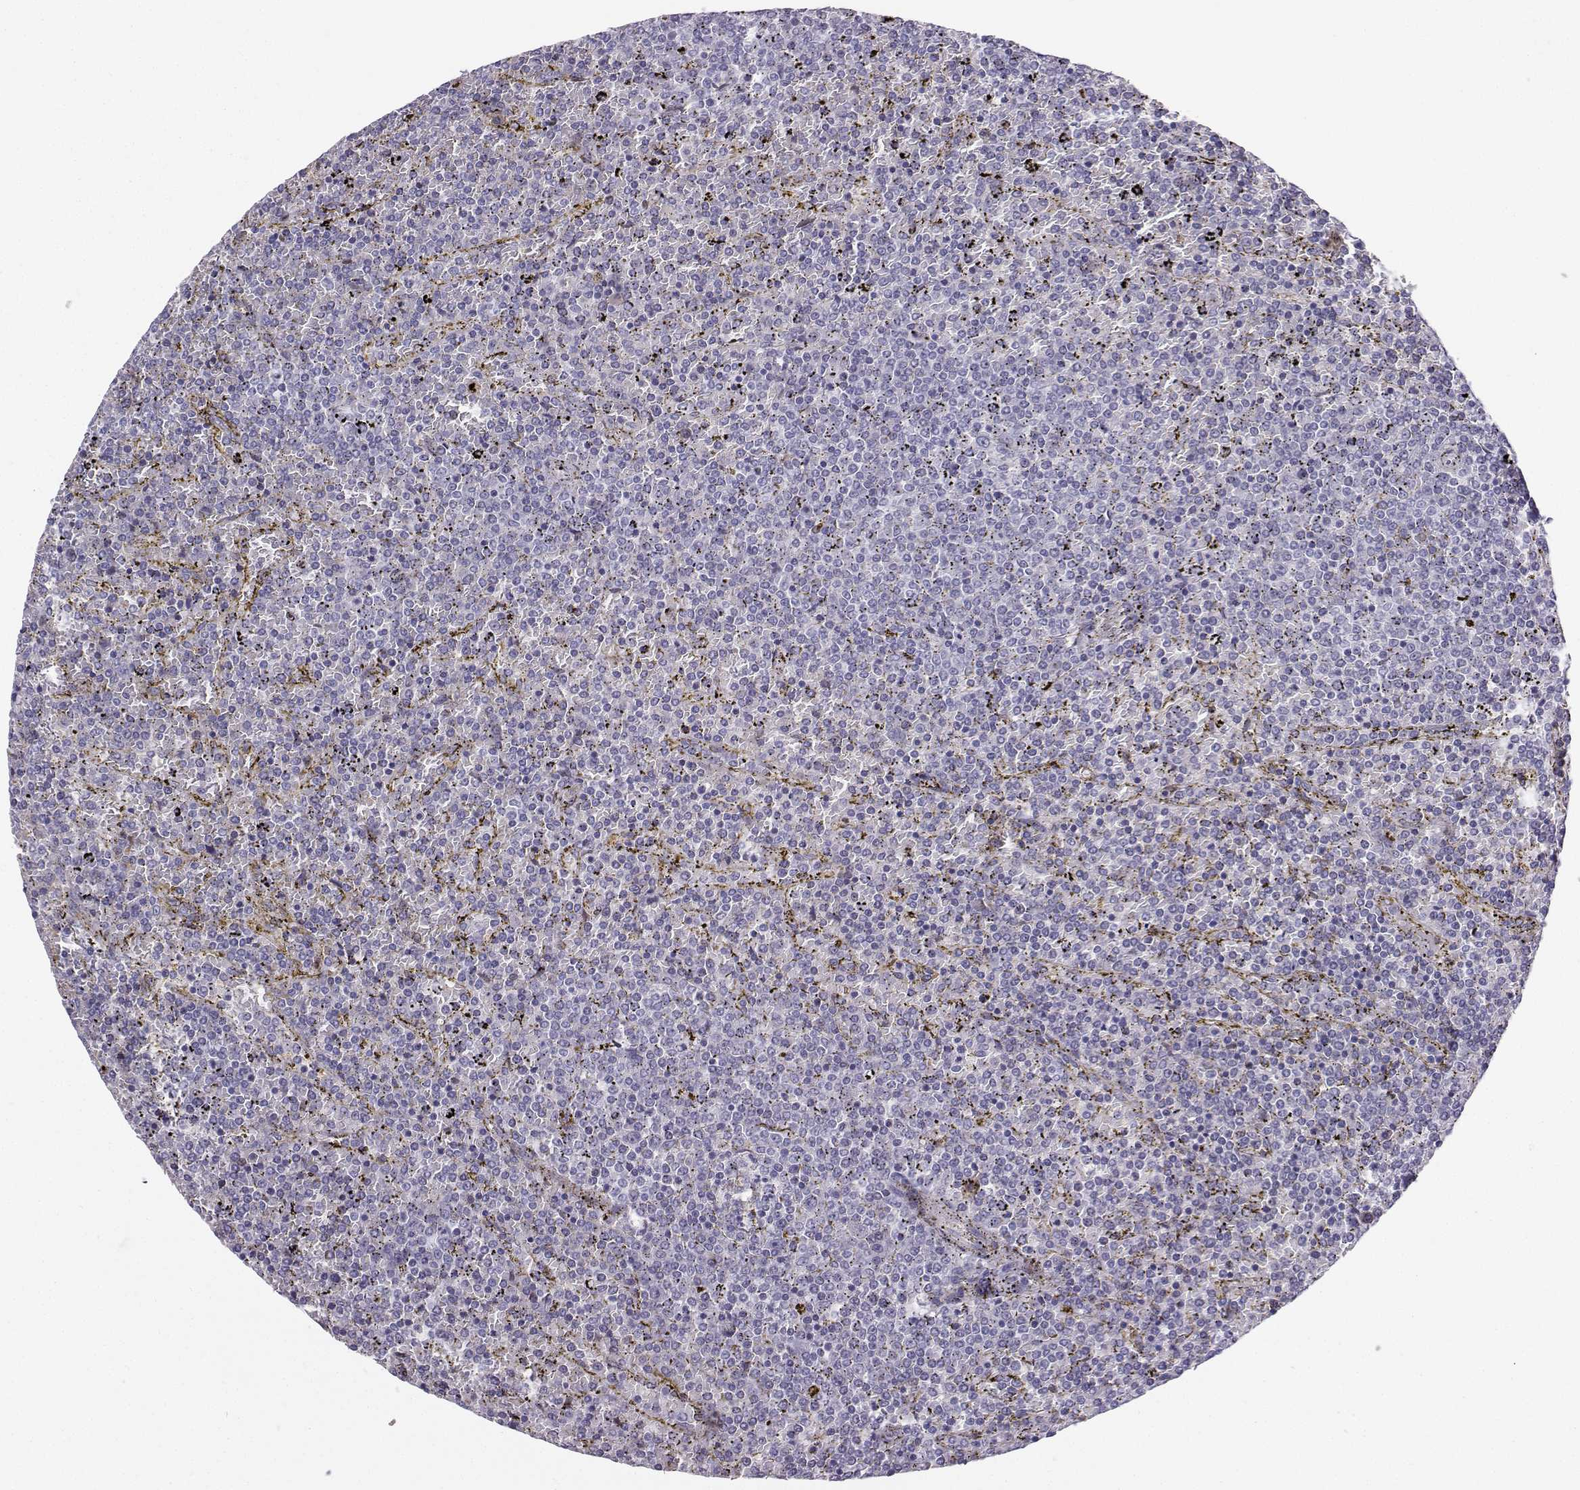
{"staining": {"intensity": "negative", "quantity": "none", "location": "none"}, "tissue": "lymphoma", "cell_type": "Tumor cells", "image_type": "cancer", "snomed": [{"axis": "morphology", "description": "Malignant lymphoma, non-Hodgkin's type, Low grade"}, {"axis": "topography", "description": "Spleen"}], "caption": "The IHC image has no significant expression in tumor cells of lymphoma tissue. (DAB immunohistochemistry (IHC) visualized using brightfield microscopy, high magnification).", "gene": "DCLK3", "patient": {"sex": "female", "age": 77}}